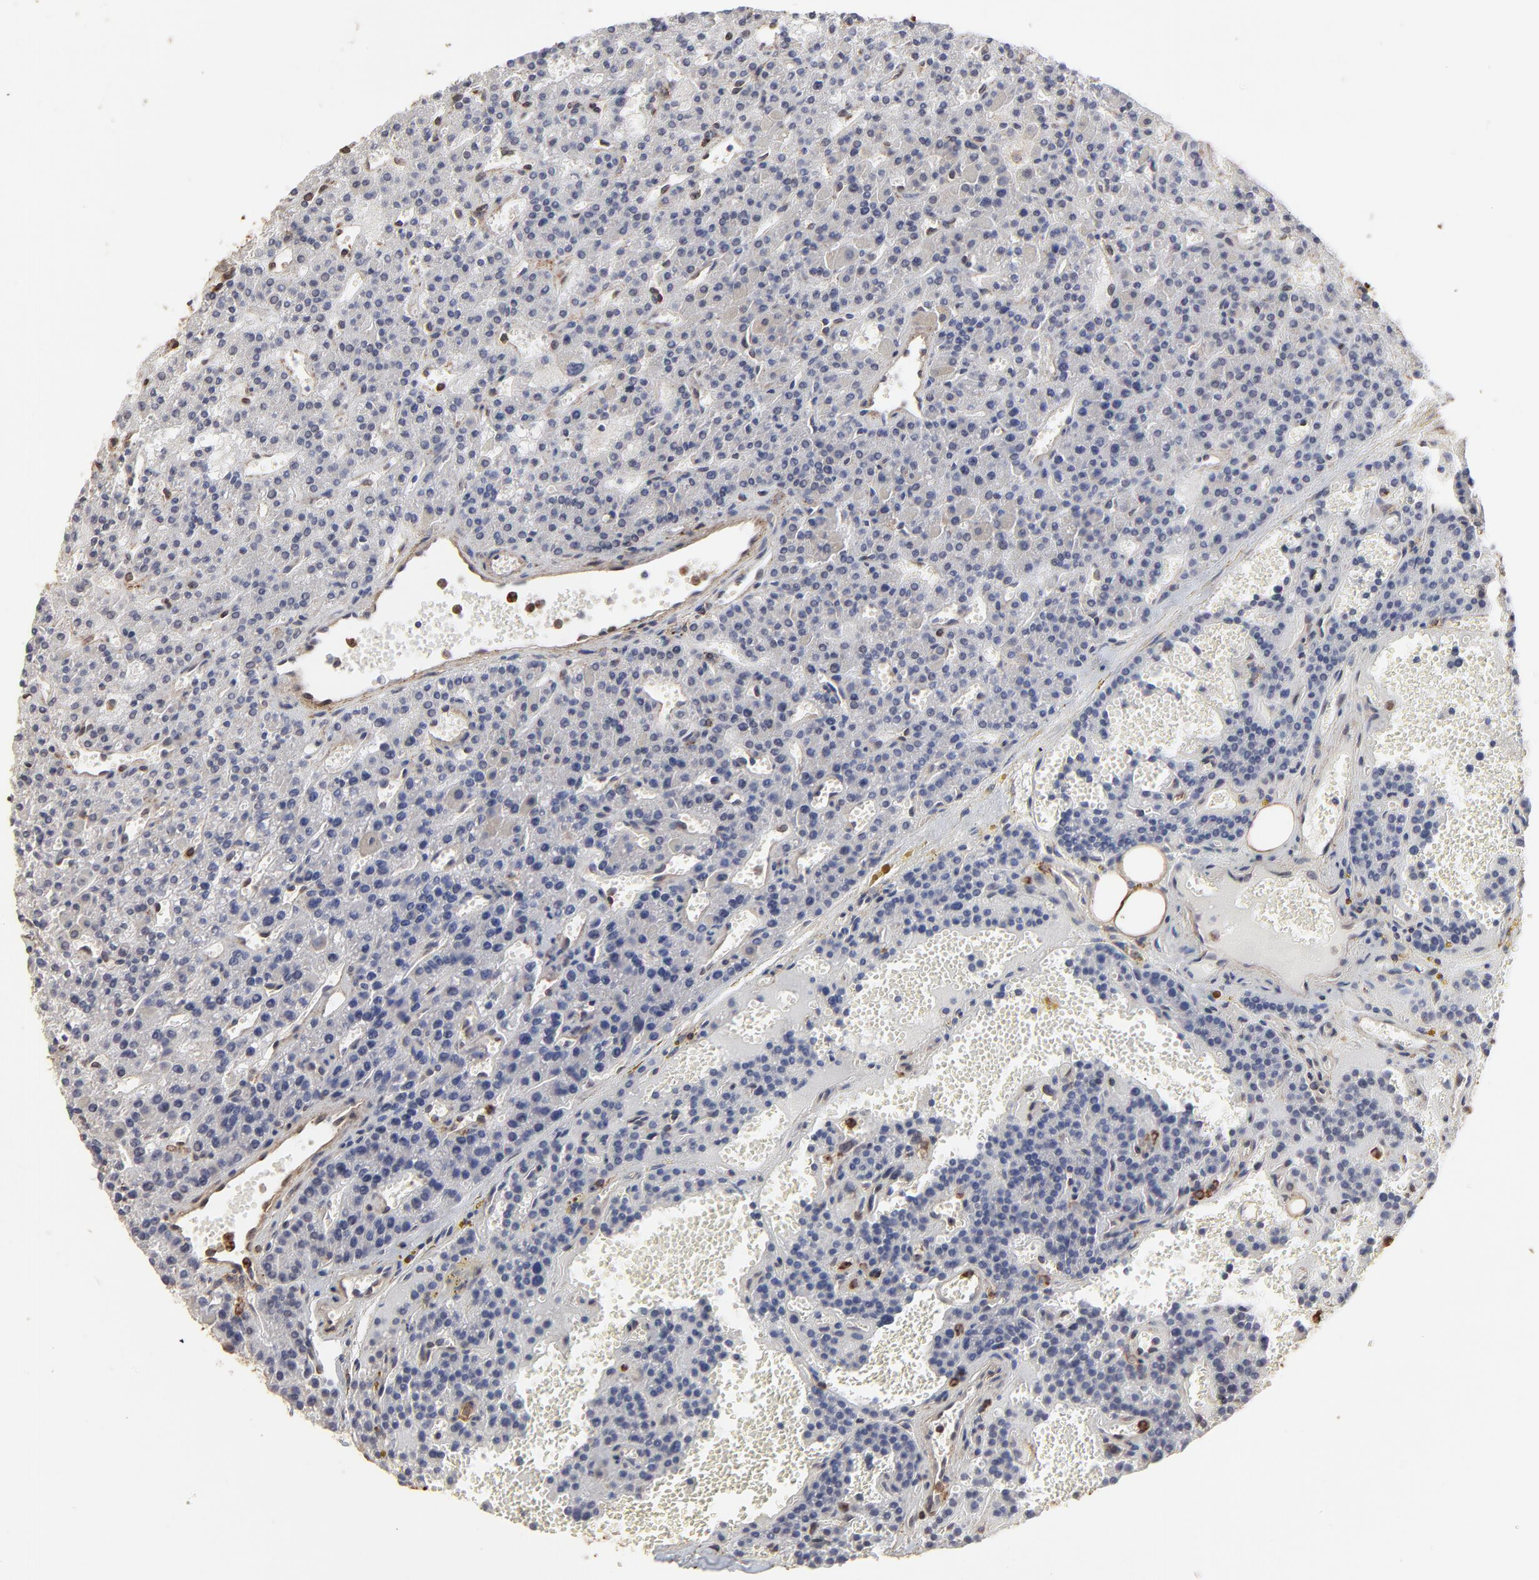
{"staining": {"intensity": "weak", "quantity": "<25%", "location": "cytoplasmic/membranous,nuclear"}, "tissue": "parathyroid gland", "cell_type": "Glandular cells", "image_type": "normal", "snomed": [{"axis": "morphology", "description": "Normal tissue, NOS"}, {"axis": "topography", "description": "Parathyroid gland"}], "caption": "An immunohistochemistry (IHC) image of normal parathyroid gland is shown. There is no staining in glandular cells of parathyroid gland.", "gene": "SLC6A14", "patient": {"sex": "male", "age": 25}}